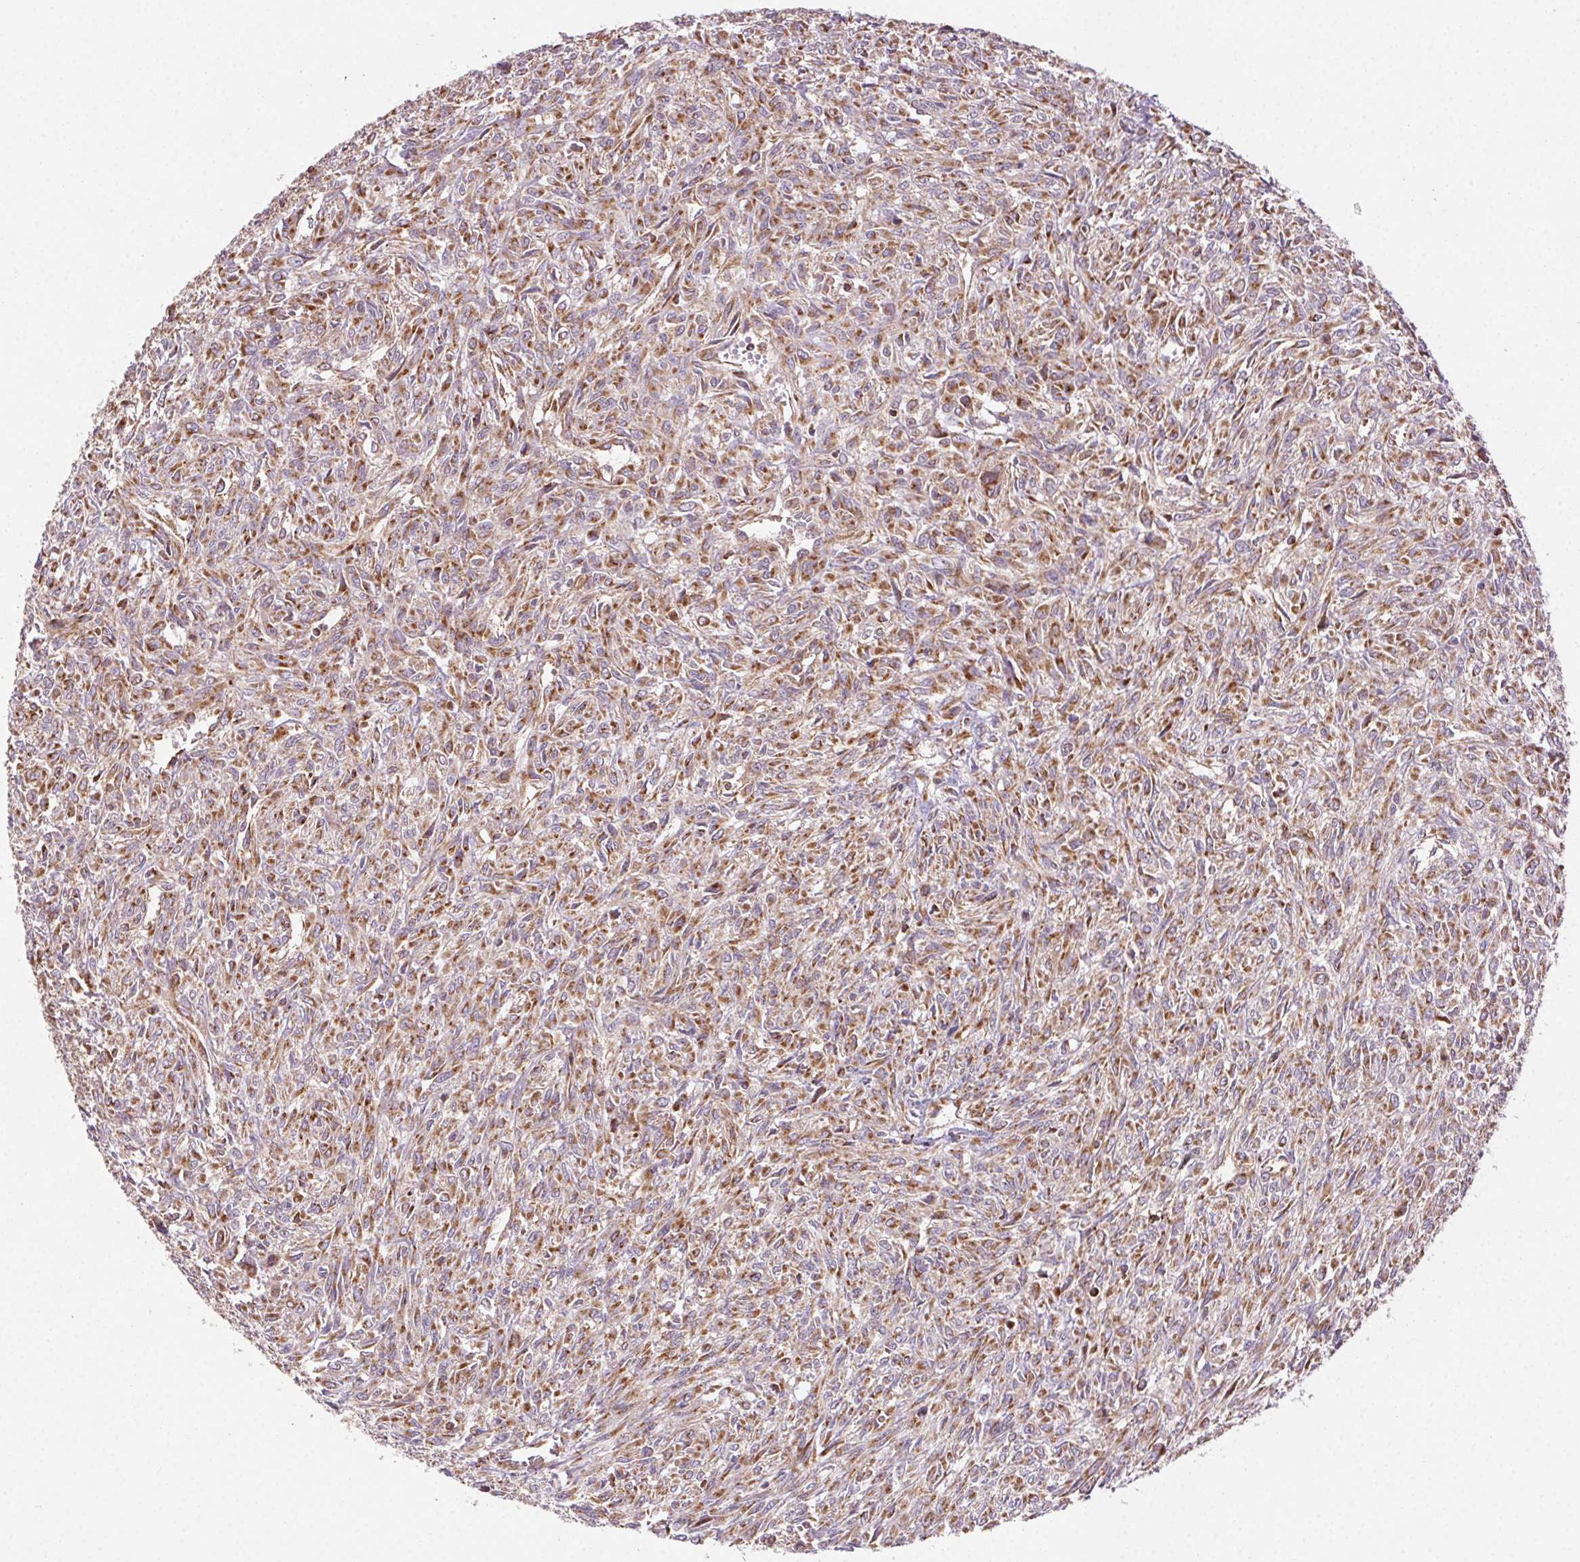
{"staining": {"intensity": "moderate", "quantity": ">75%", "location": "cytoplasmic/membranous"}, "tissue": "renal cancer", "cell_type": "Tumor cells", "image_type": "cancer", "snomed": [{"axis": "morphology", "description": "Adenocarcinoma, NOS"}, {"axis": "topography", "description": "Kidney"}], "caption": "Renal cancer (adenocarcinoma) was stained to show a protein in brown. There is medium levels of moderate cytoplasmic/membranous staining in approximately >75% of tumor cells. The protein is shown in brown color, while the nuclei are stained blue.", "gene": "CLPB", "patient": {"sex": "male", "age": 58}}